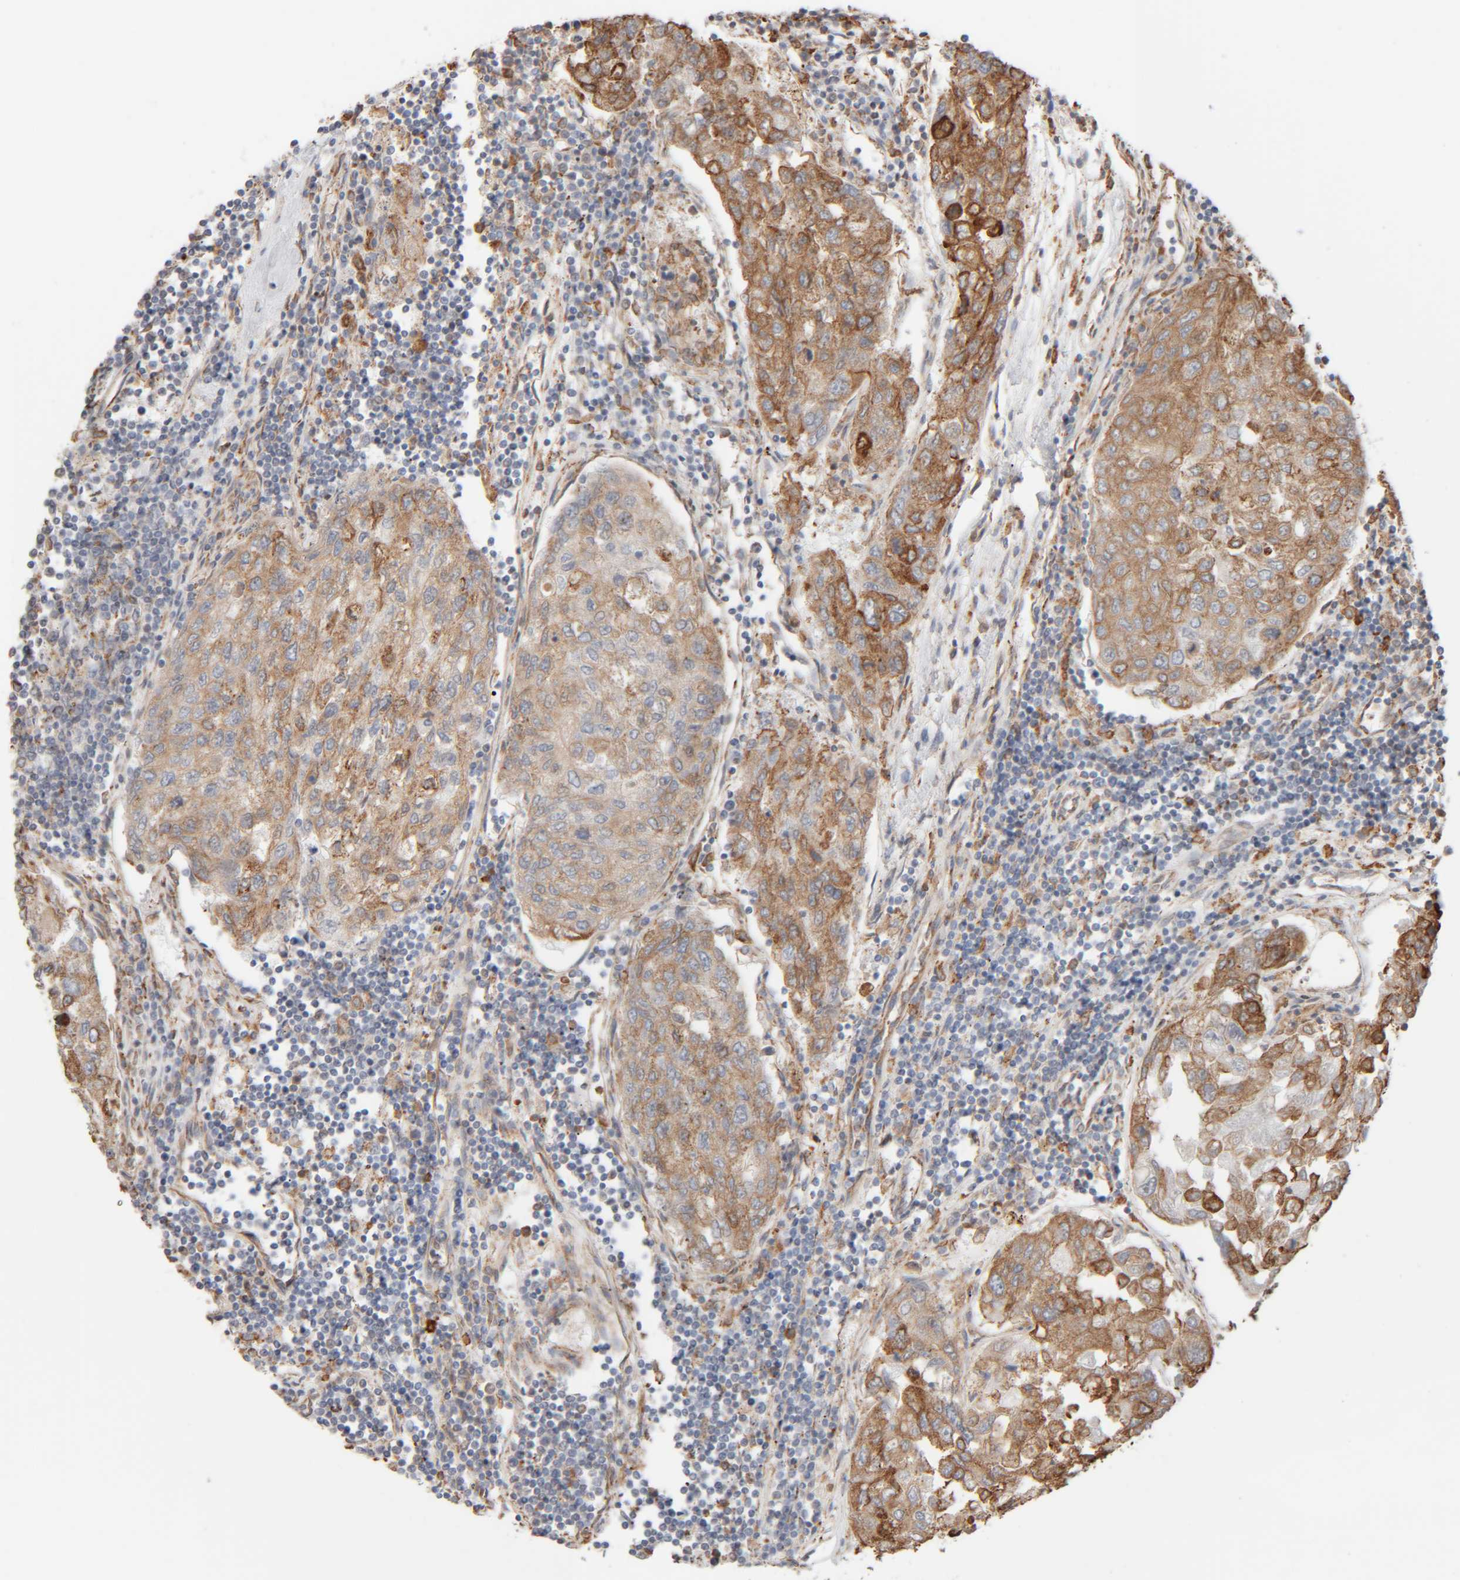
{"staining": {"intensity": "moderate", "quantity": ">75%", "location": "cytoplasmic/membranous"}, "tissue": "urothelial cancer", "cell_type": "Tumor cells", "image_type": "cancer", "snomed": [{"axis": "morphology", "description": "Urothelial carcinoma, High grade"}, {"axis": "topography", "description": "Lymph node"}, {"axis": "topography", "description": "Urinary bladder"}], "caption": "This histopathology image reveals immunohistochemistry (IHC) staining of high-grade urothelial carcinoma, with medium moderate cytoplasmic/membranous staining in approximately >75% of tumor cells.", "gene": "INTS1", "patient": {"sex": "male", "age": 51}}